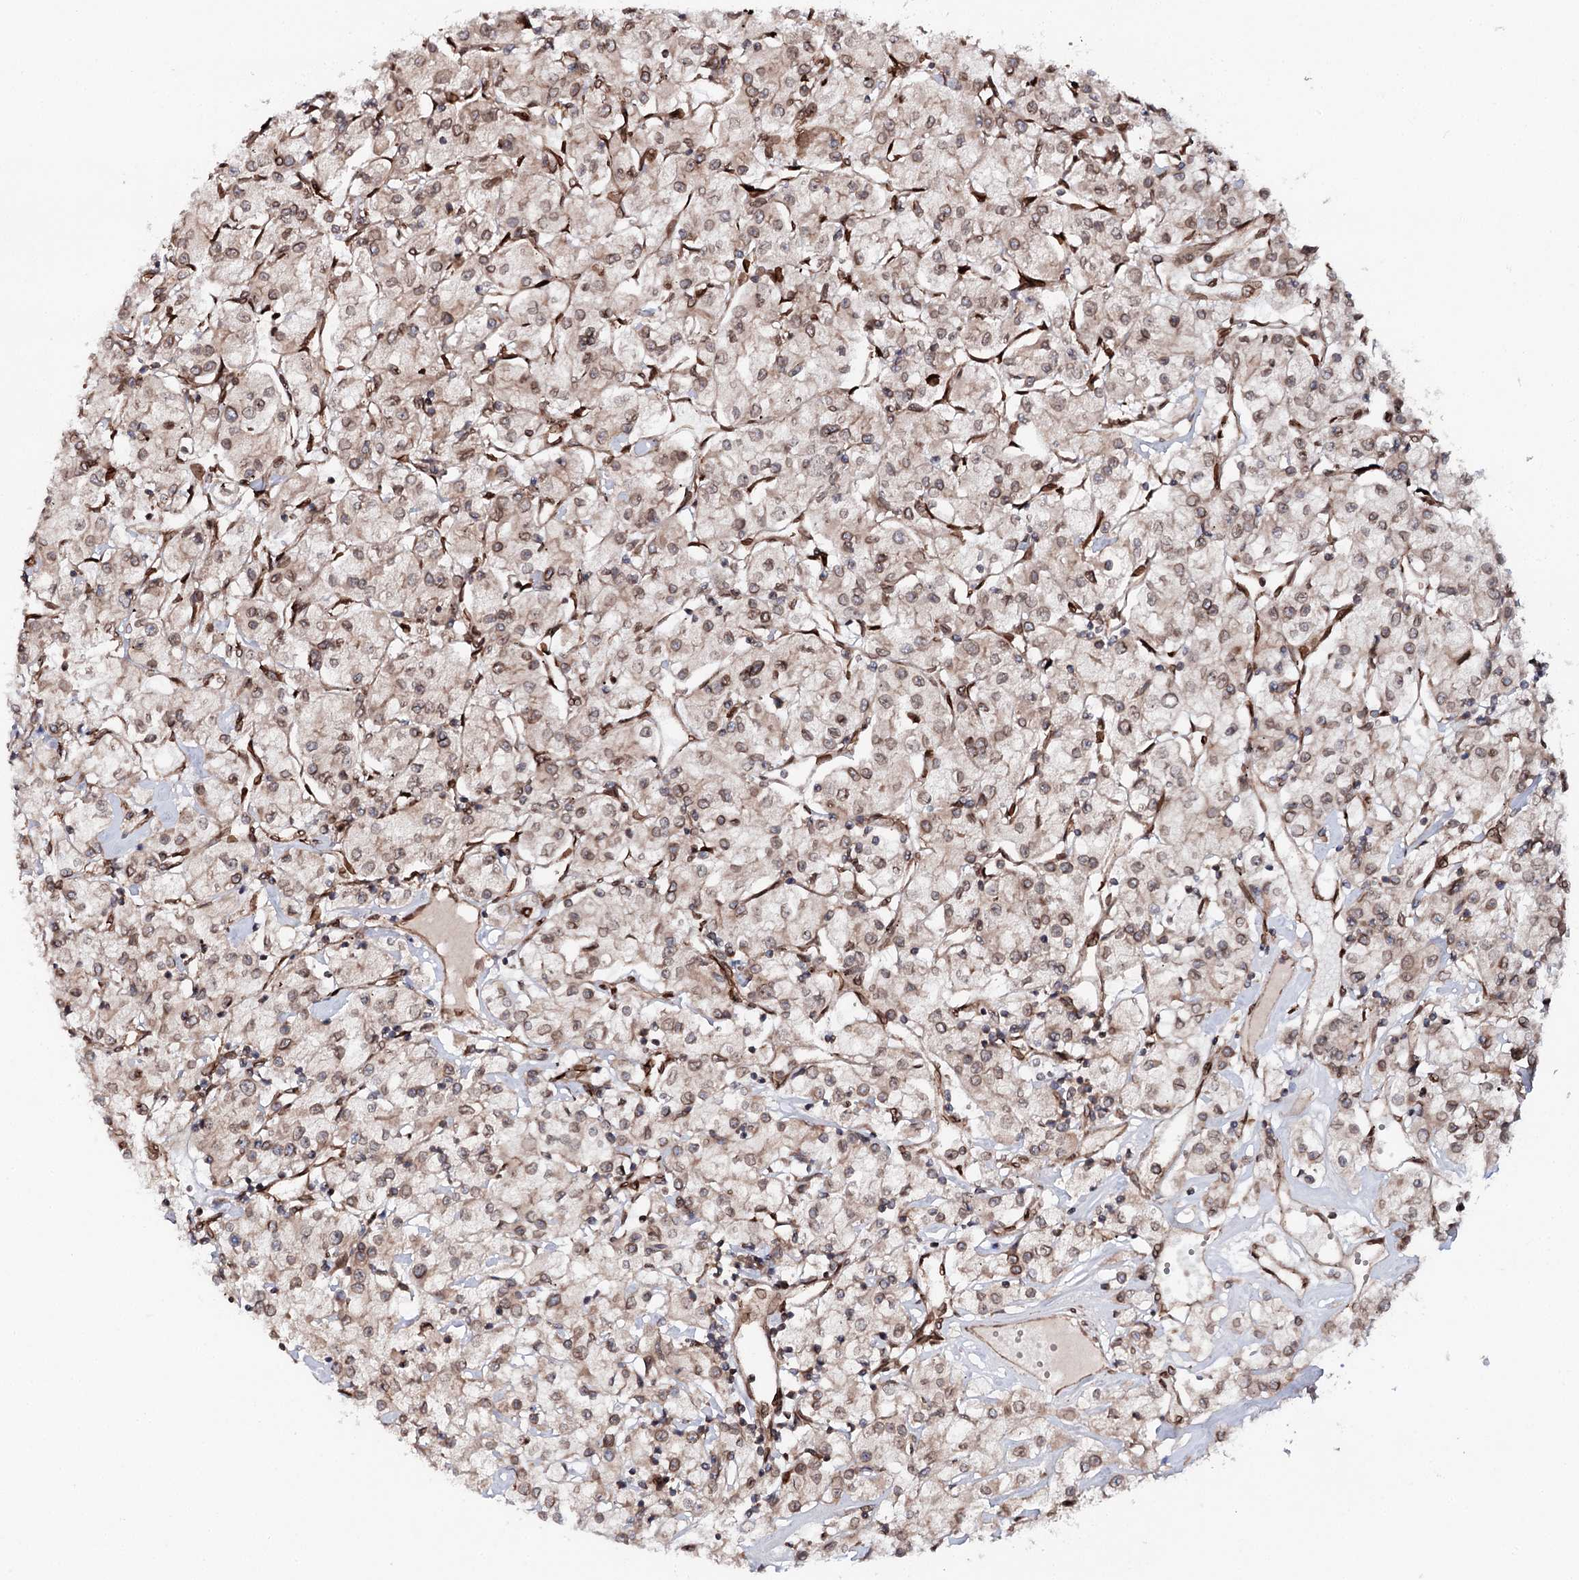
{"staining": {"intensity": "moderate", "quantity": ">75%", "location": "cytoplasmic/membranous,nuclear"}, "tissue": "renal cancer", "cell_type": "Tumor cells", "image_type": "cancer", "snomed": [{"axis": "morphology", "description": "Adenocarcinoma, NOS"}, {"axis": "topography", "description": "Kidney"}], "caption": "Human renal cancer stained with a brown dye demonstrates moderate cytoplasmic/membranous and nuclear positive positivity in about >75% of tumor cells.", "gene": "FGFR1OP2", "patient": {"sex": "female", "age": 59}}